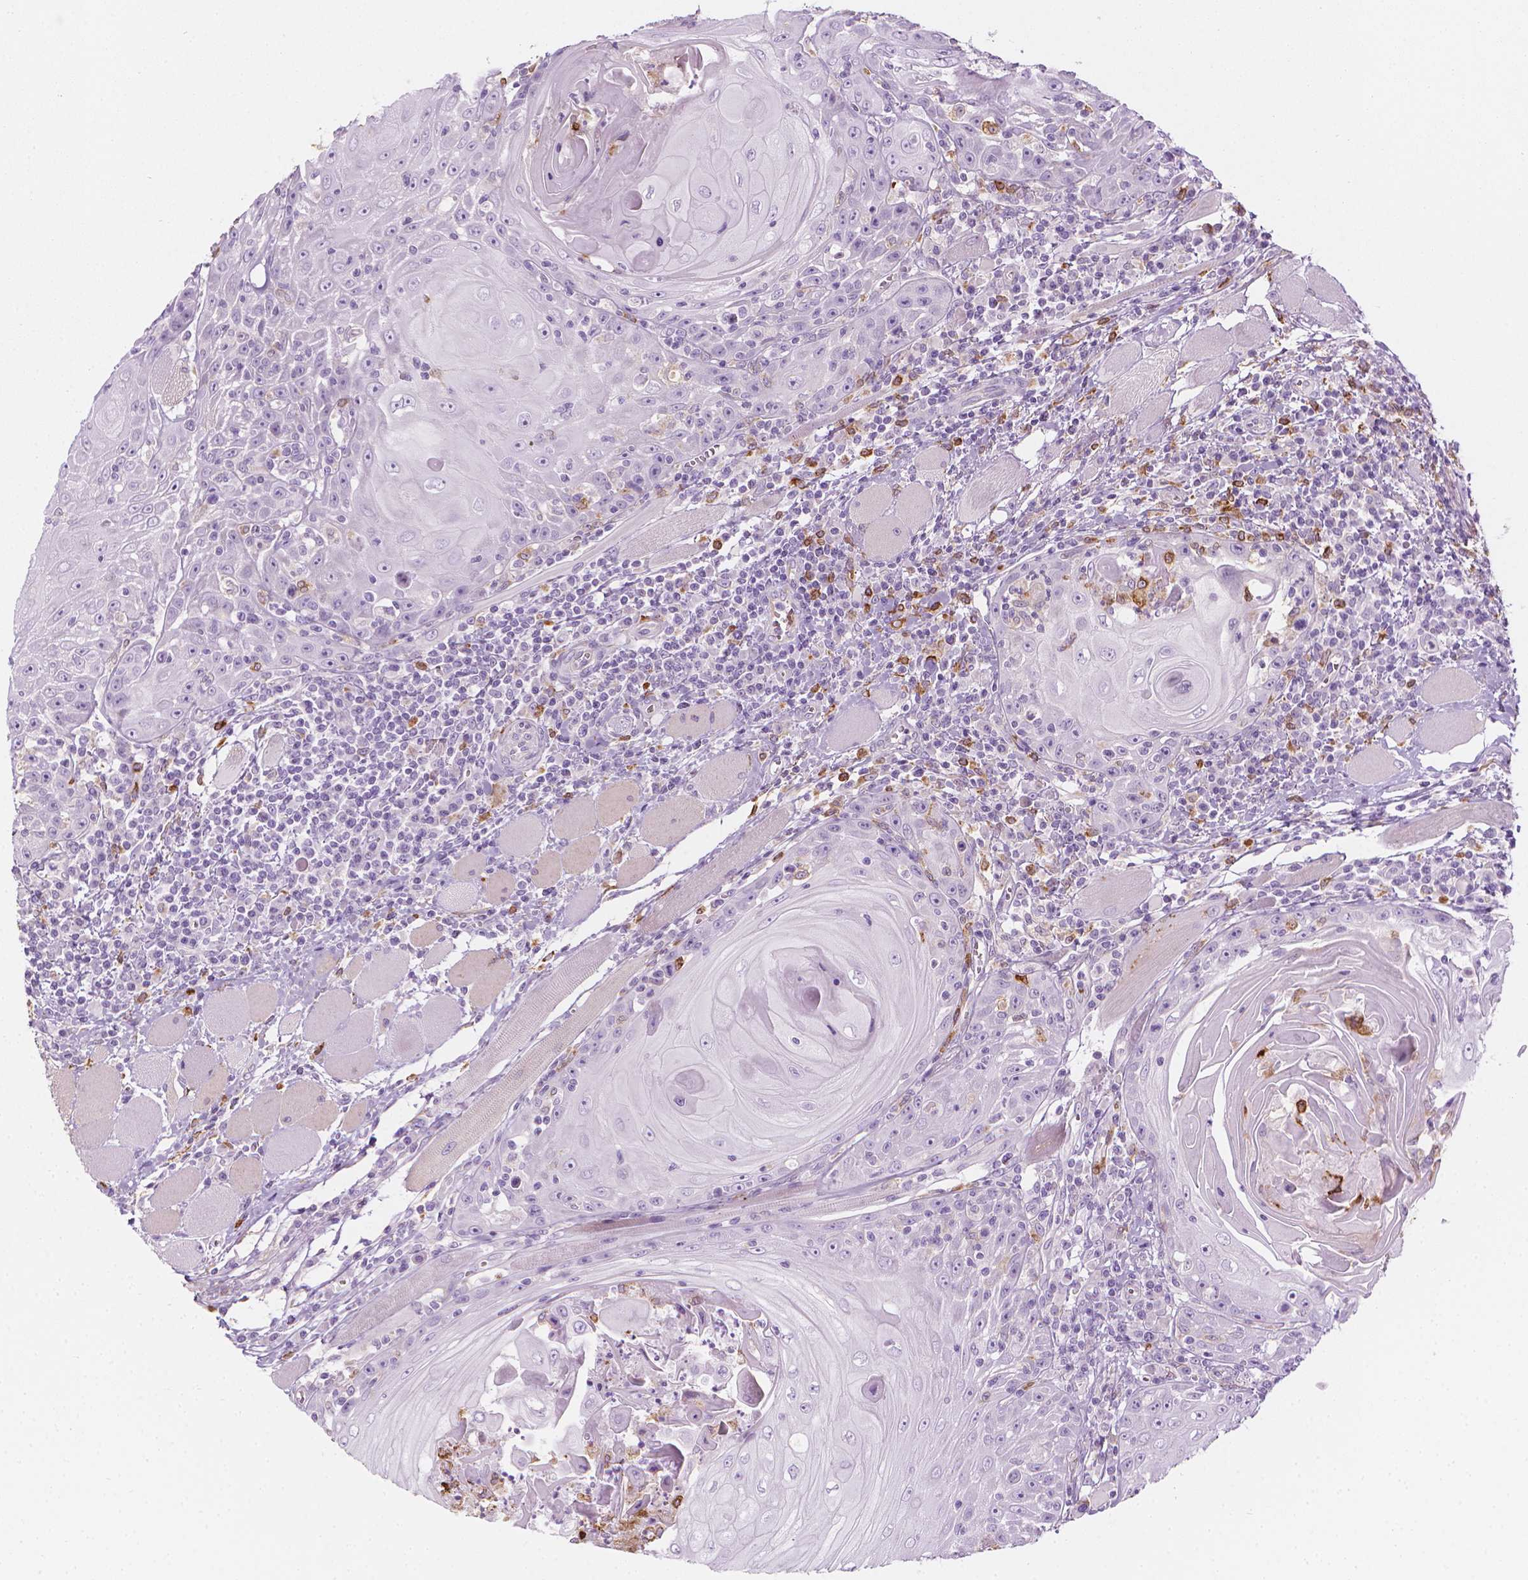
{"staining": {"intensity": "negative", "quantity": "none", "location": "none"}, "tissue": "head and neck cancer", "cell_type": "Tumor cells", "image_type": "cancer", "snomed": [{"axis": "morphology", "description": "Squamous cell carcinoma, NOS"}, {"axis": "topography", "description": "Head-Neck"}], "caption": "Protein analysis of head and neck cancer displays no significant positivity in tumor cells. (Brightfield microscopy of DAB IHC at high magnification).", "gene": "CES1", "patient": {"sex": "male", "age": 52}}